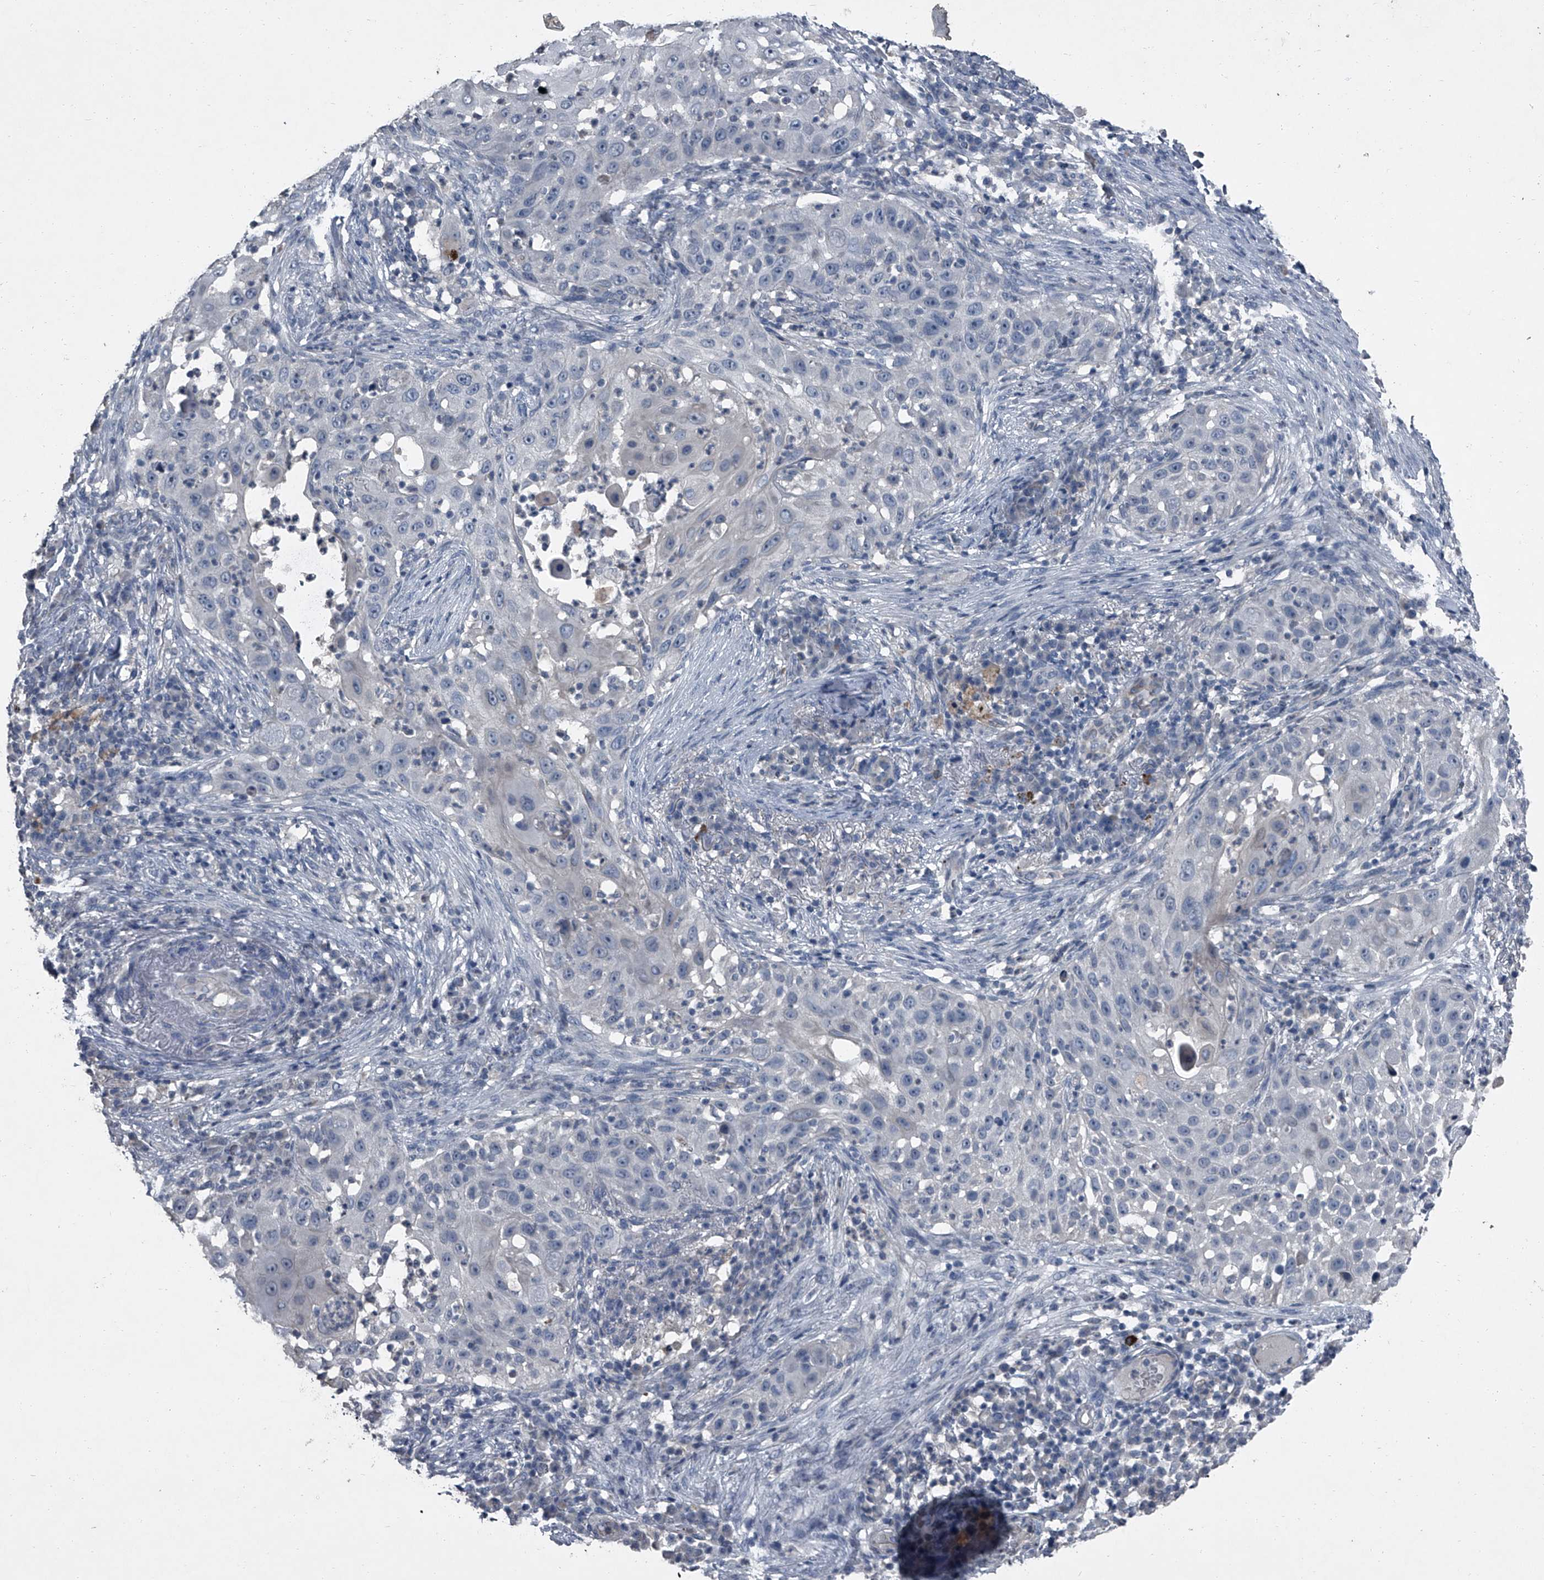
{"staining": {"intensity": "negative", "quantity": "none", "location": "none"}, "tissue": "skin cancer", "cell_type": "Tumor cells", "image_type": "cancer", "snomed": [{"axis": "morphology", "description": "Squamous cell carcinoma, NOS"}, {"axis": "topography", "description": "Skin"}], "caption": "DAB immunohistochemical staining of skin cancer demonstrates no significant staining in tumor cells.", "gene": "HEPHL1", "patient": {"sex": "female", "age": 44}}